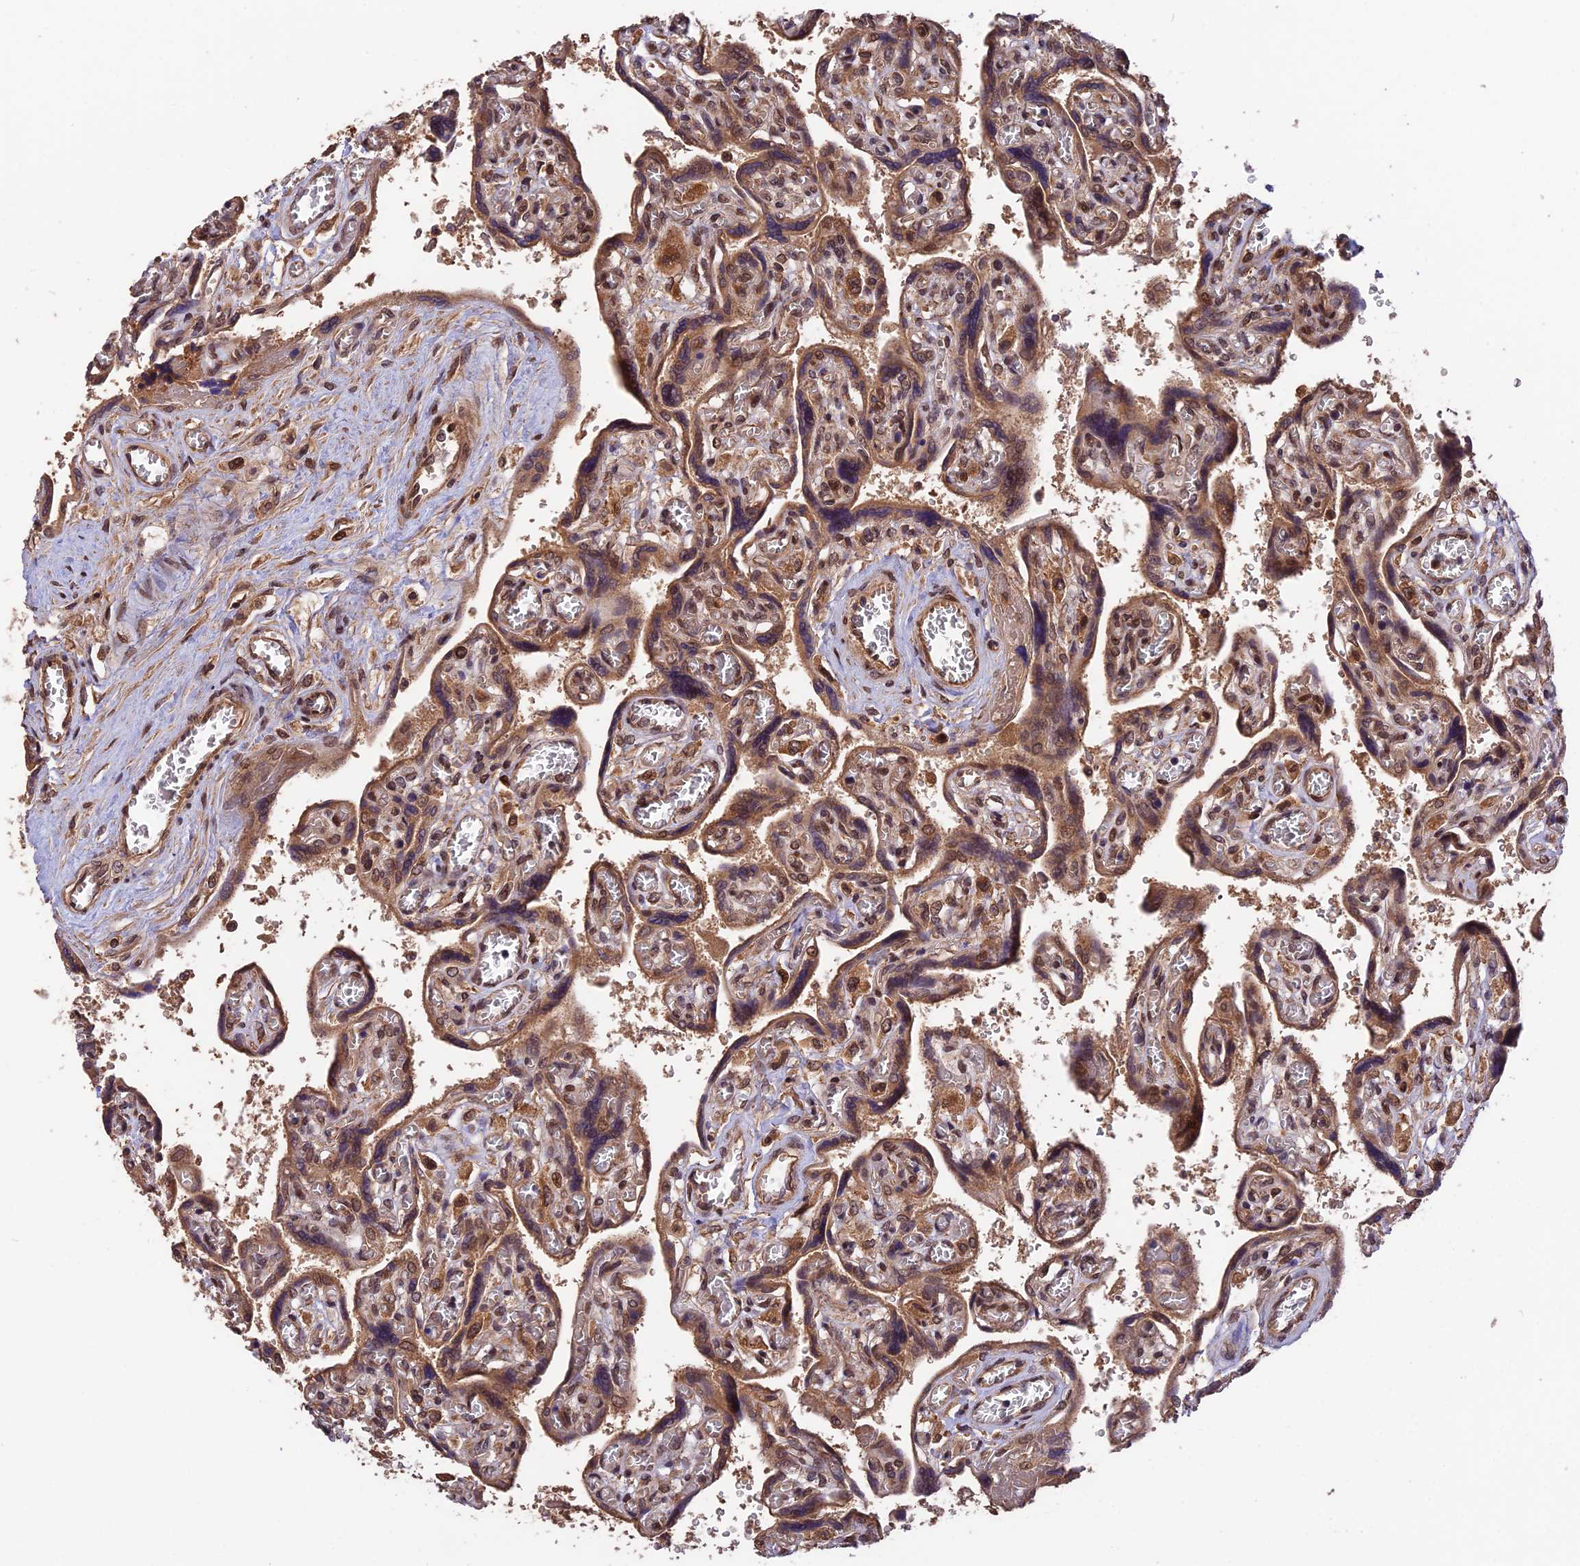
{"staining": {"intensity": "strong", "quantity": ">75%", "location": "cytoplasmic/membranous,nuclear"}, "tissue": "placenta", "cell_type": "Trophoblastic cells", "image_type": "normal", "snomed": [{"axis": "morphology", "description": "Normal tissue, NOS"}, {"axis": "topography", "description": "Placenta"}], "caption": "Immunohistochemical staining of normal human placenta demonstrates >75% levels of strong cytoplasmic/membranous,nuclear protein expression in approximately >75% of trophoblastic cells.", "gene": "ESCO1", "patient": {"sex": "female", "age": 39}}